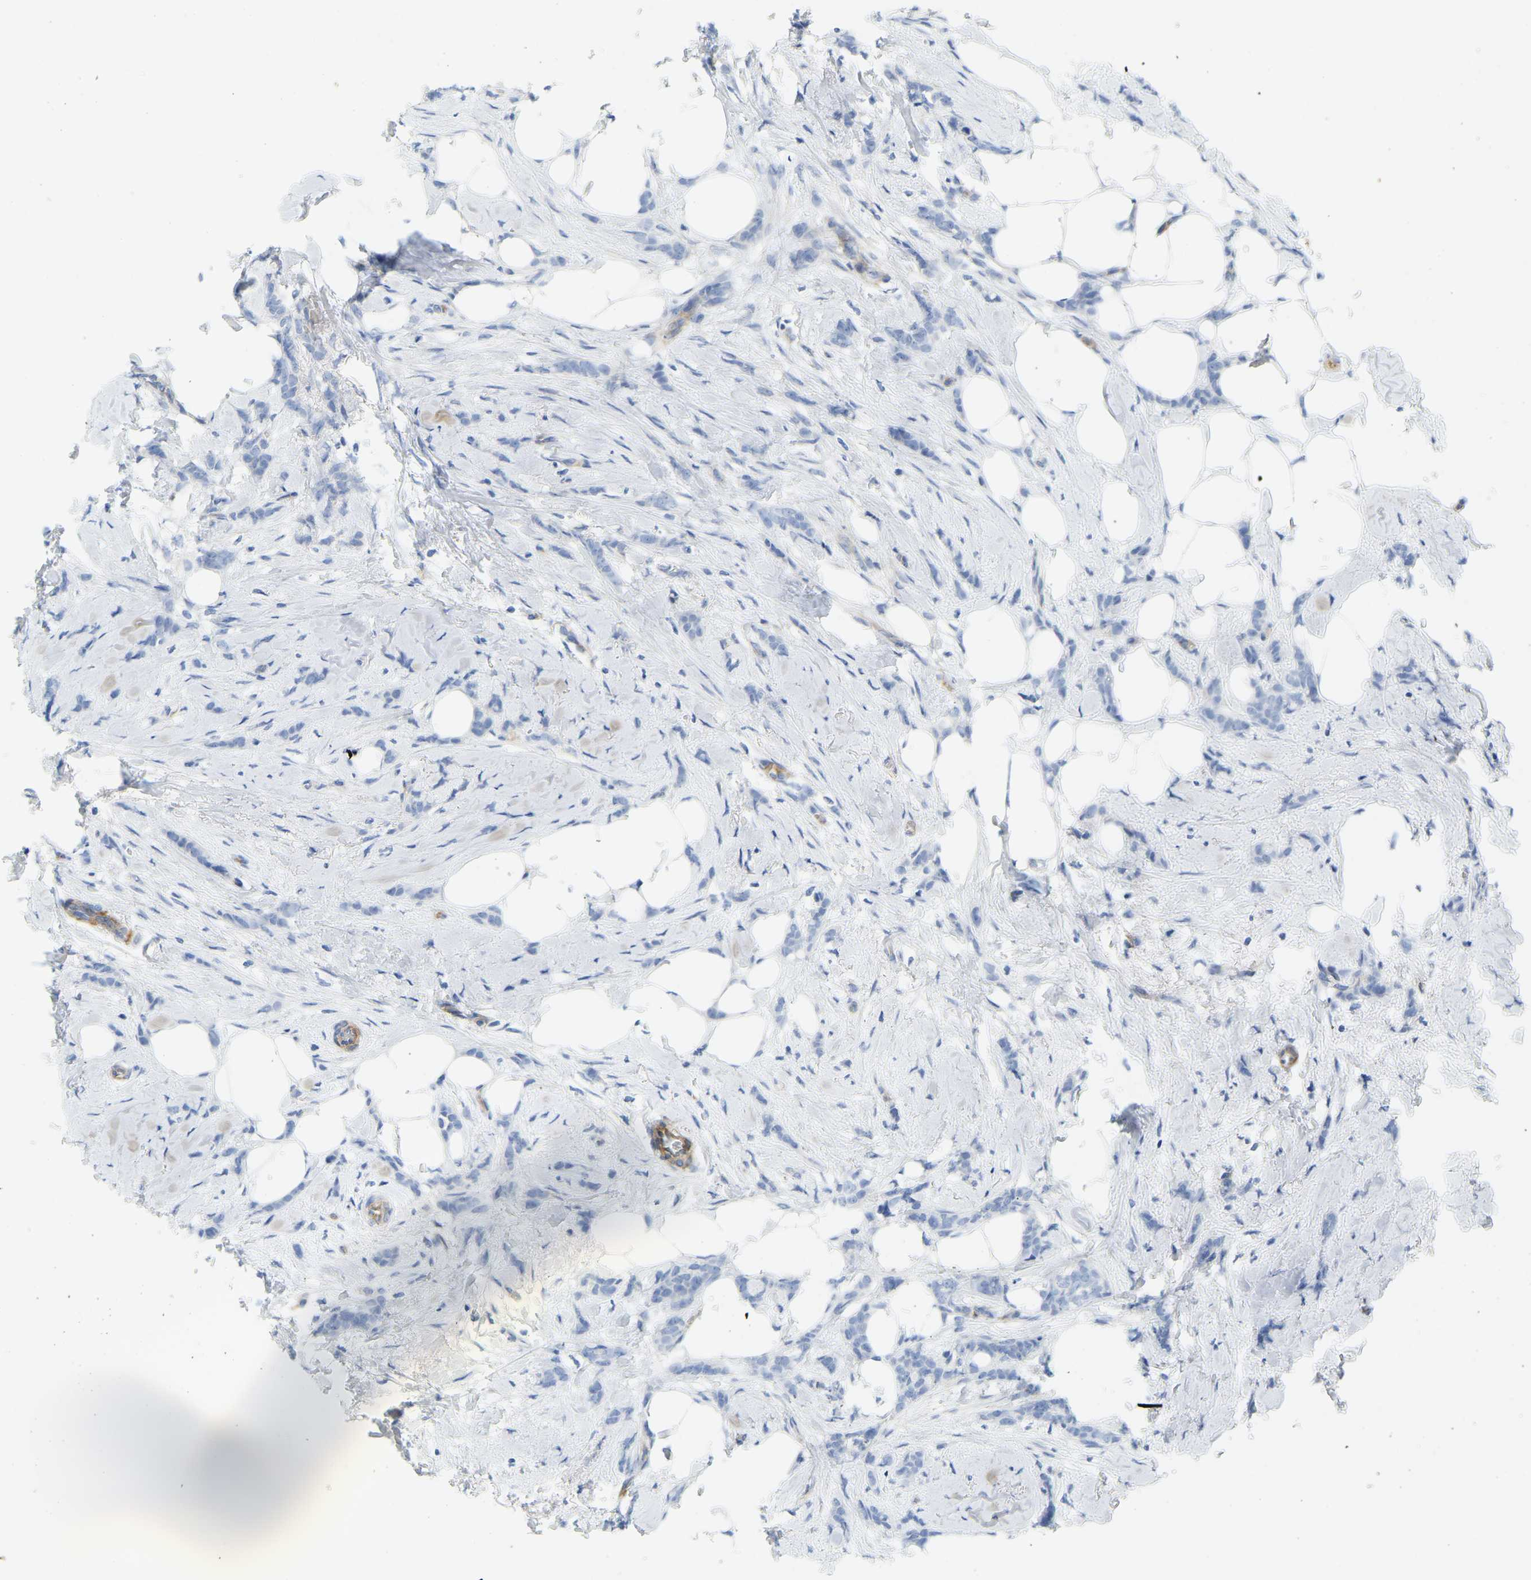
{"staining": {"intensity": "negative", "quantity": "none", "location": "none"}, "tissue": "breast cancer", "cell_type": "Tumor cells", "image_type": "cancer", "snomed": [{"axis": "morphology", "description": "Lobular carcinoma, in situ"}, {"axis": "morphology", "description": "Lobular carcinoma"}, {"axis": "topography", "description": "Breast"}], "caption": "DAB (3,3'-diaminobenzidine) immunohistochemical staining of human lobular carcinoma (breast) reveals no significant staining in tumor cells.", "gene": "MYL3", "patient": {"sex": "female", "age": 41}}